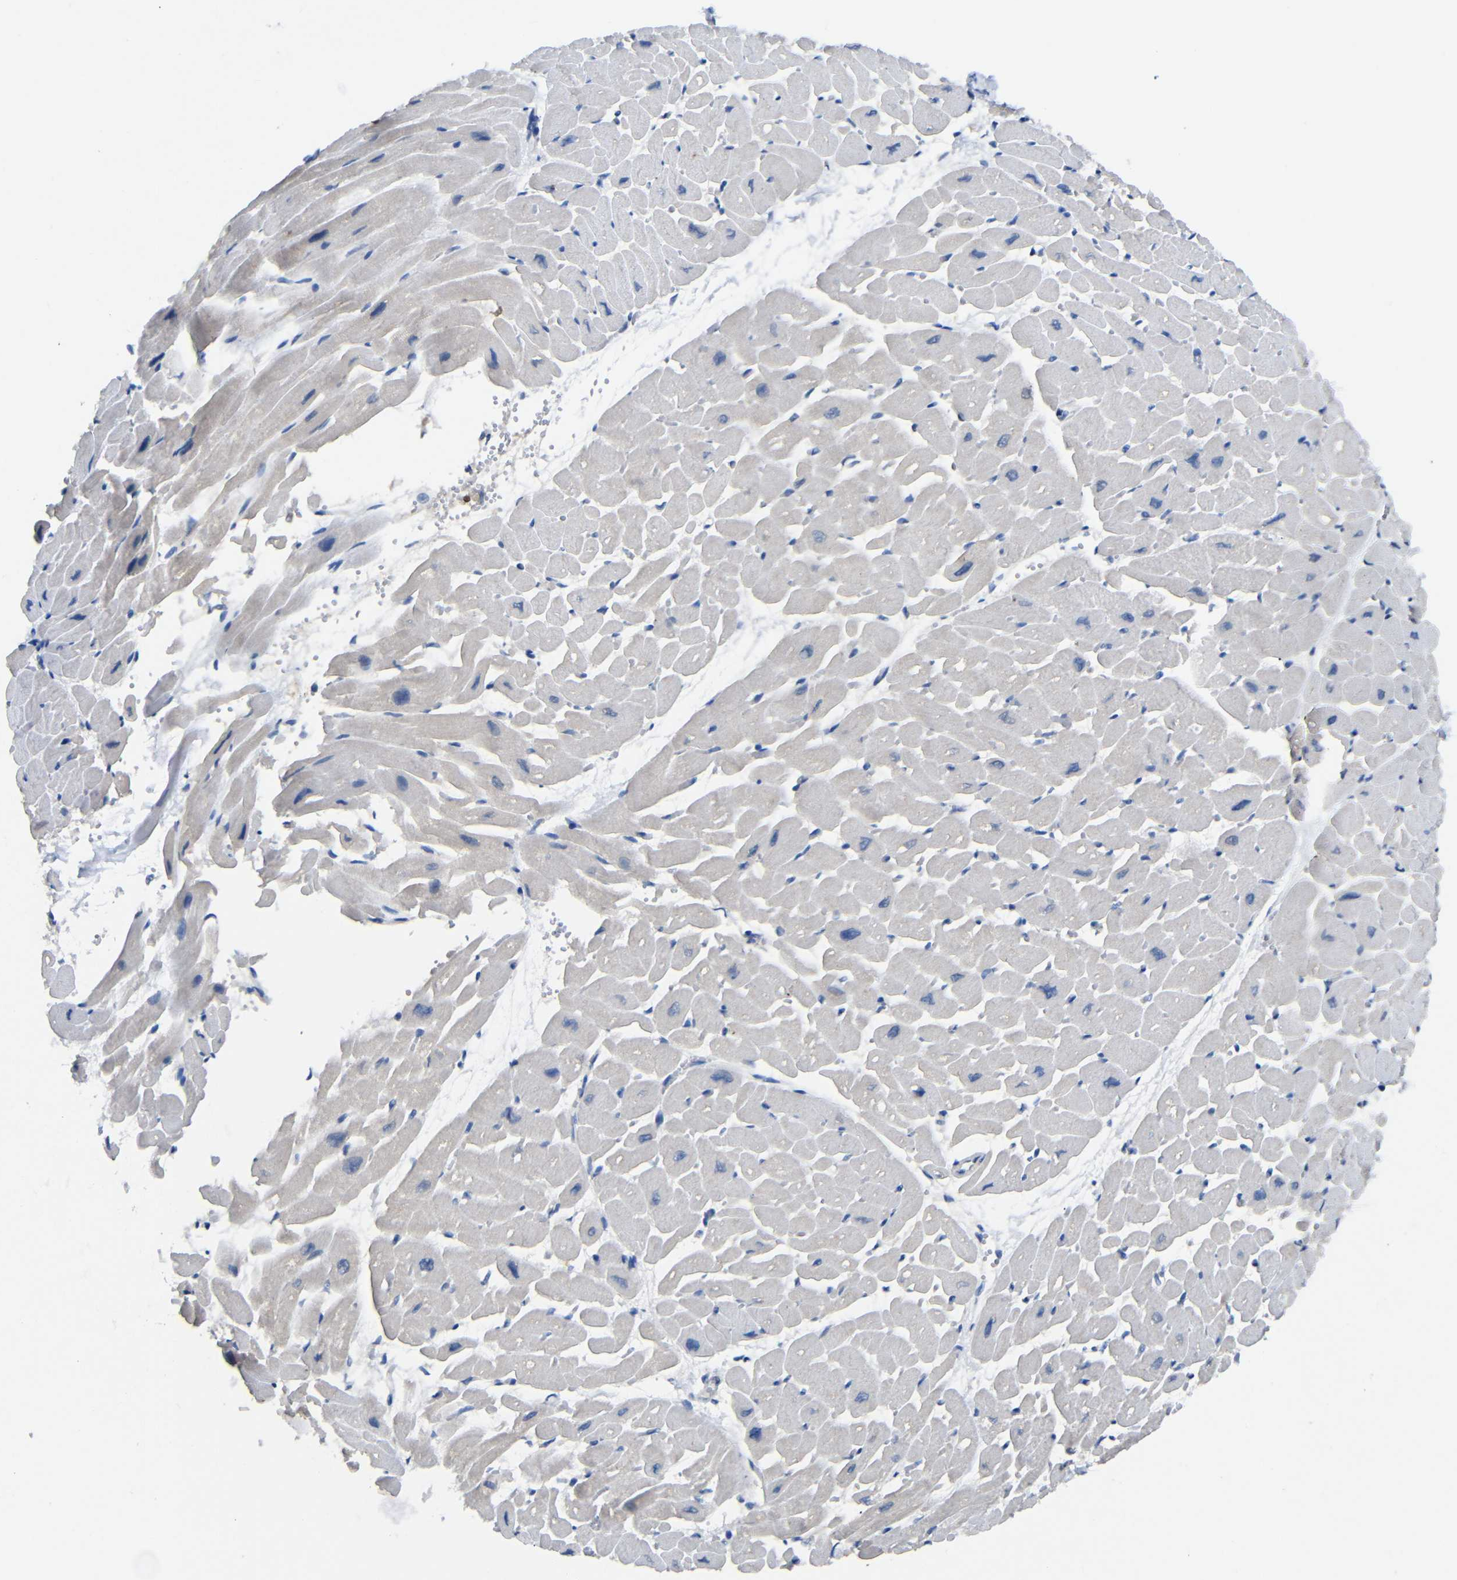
{"staining": {"intensity": "negative", "quantity": "none", "location": "none"}, "tissue": "heart muscle", "cell_type": "Cardiomyocytes", "image_type": "normal", "snomed": [{"axis": "morphology", "description": "Normal tissue, NOS"}, {"axis": "topography", "description": "Heart"}], "caption": "Immunohistochemical staining of unremarkable heart muscle reveals no significant positivity in cardiomyocytes. (DAB (3,3'-diaminobenzidine) IHC visualized using brightfield microscopy, high magnification).", "gene": "HNF1A", "patient": {"sex": "male", "age": 45}}